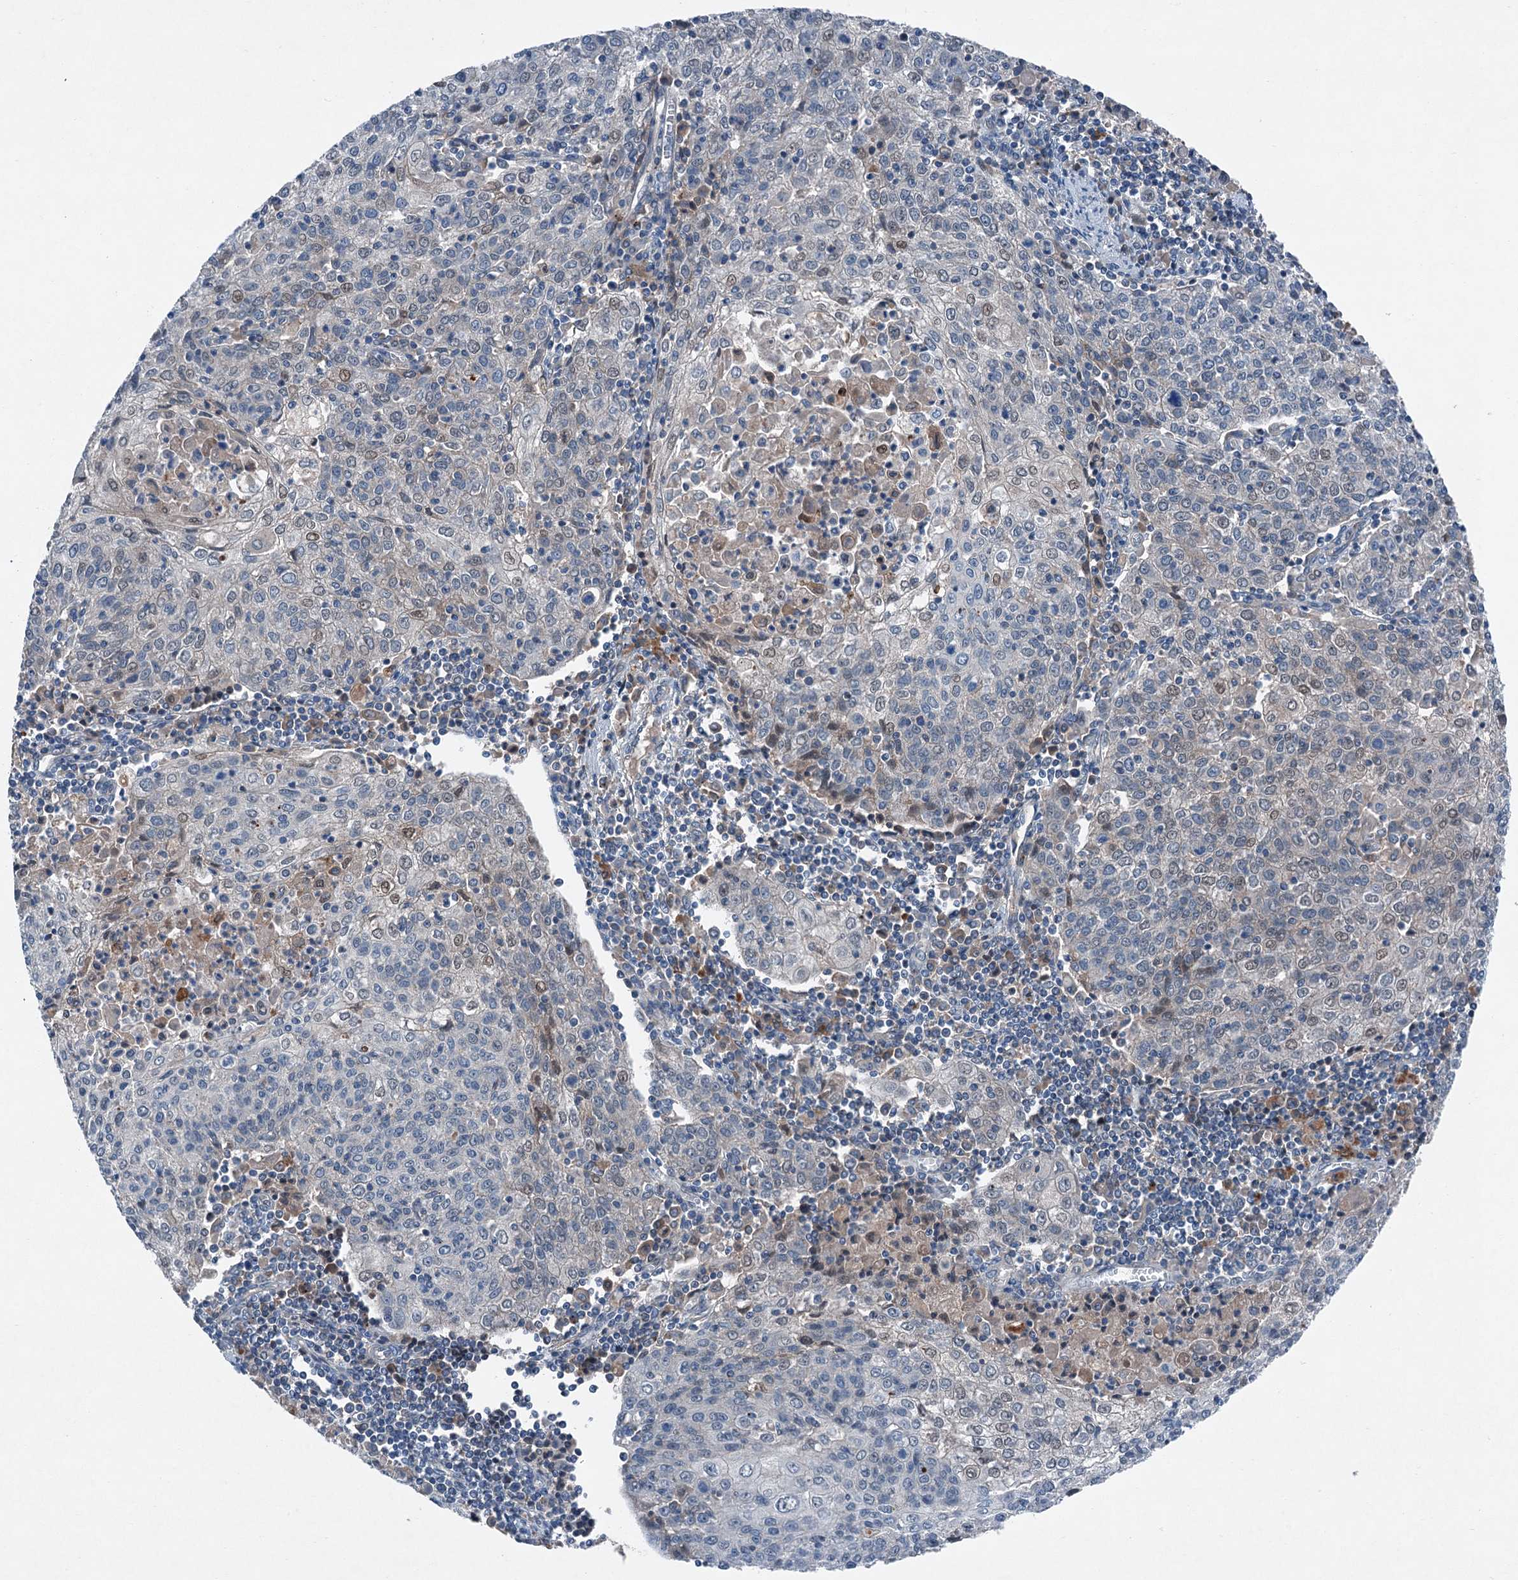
{"staining": {"intensity": "weak", "quantity": "<25%", "location": "nuclear"}, "tissue": "cervical cancer", "cell_type": "Tumor cells", "image_type": "cancer", "snomed": [{"axis": "morphology", "description": "Squamous cell carcinoma, NOS"}, {"axis": "topography", "description": "Cervix"}], "caption": "A high-resolution image shows immunohistochemistry staining of cervical cancer, which exhibits no significant staining in tumor cells.", "gene": "SLC2A10", "patient": {"sex": "female", "age": 48}}